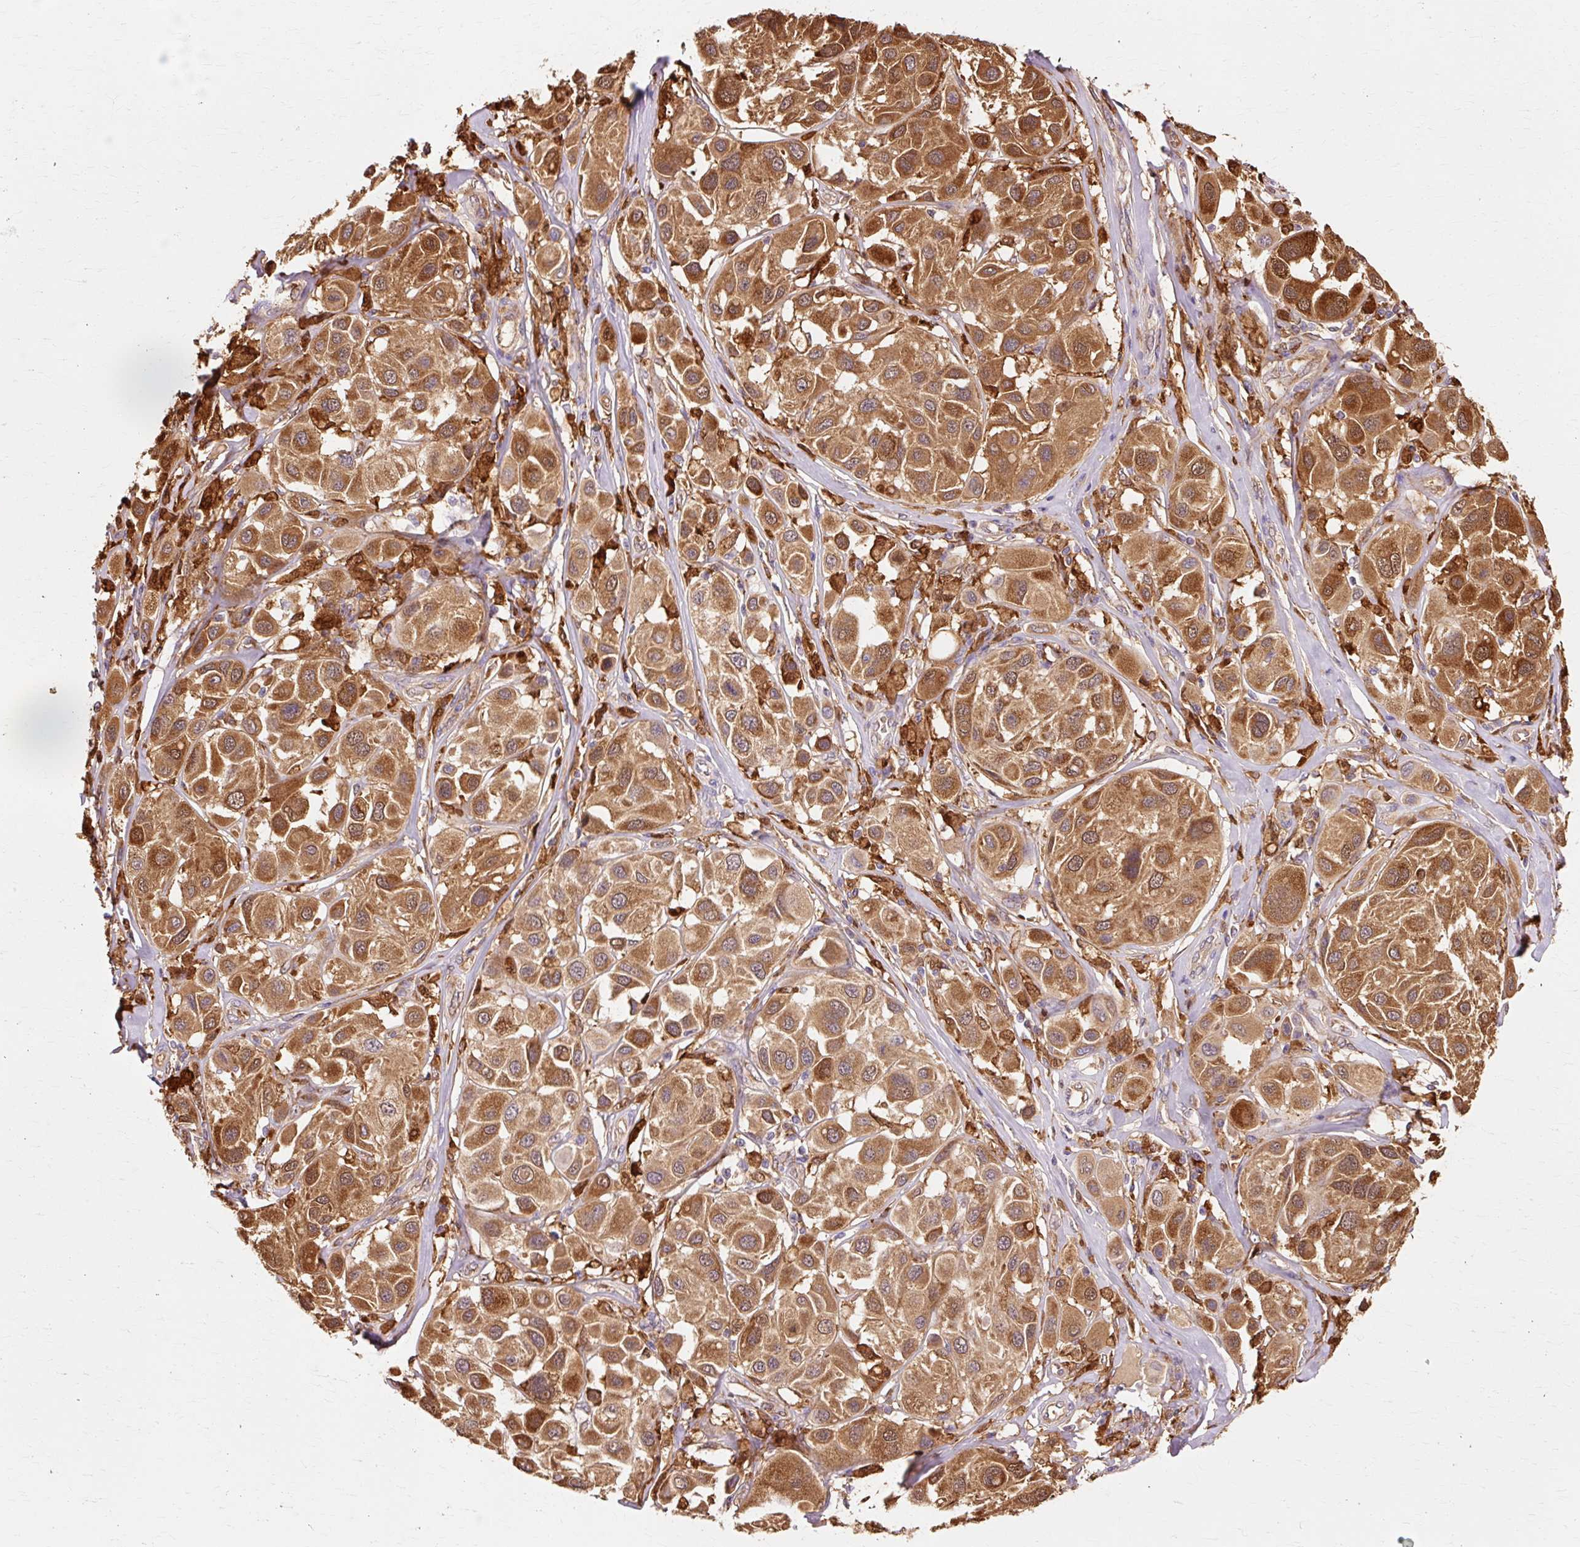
{"staining": {"intensity": "strong", "quantity": ">75%", "location": "cytoplasmic/membranous"}, "tissue": "melanoma", "cell_type": "Tumor cells", "image_type": "cancer", "snomed": [{"axis": "morphology", "description": "Malignant melanoma, Metastatic site"}, {"axis": "topography", "description": "Skin"}], "caption": "Immunohistochemistry histopathology image of malignant melanoma (metastatic site) stained for a protein (brown), which demonstrates high levels of strong cytoplasmic/membranous positivity in about >75% of tumor cells.", "gene": "GPX1", "patient": {"sex": "male", "age": 41}}